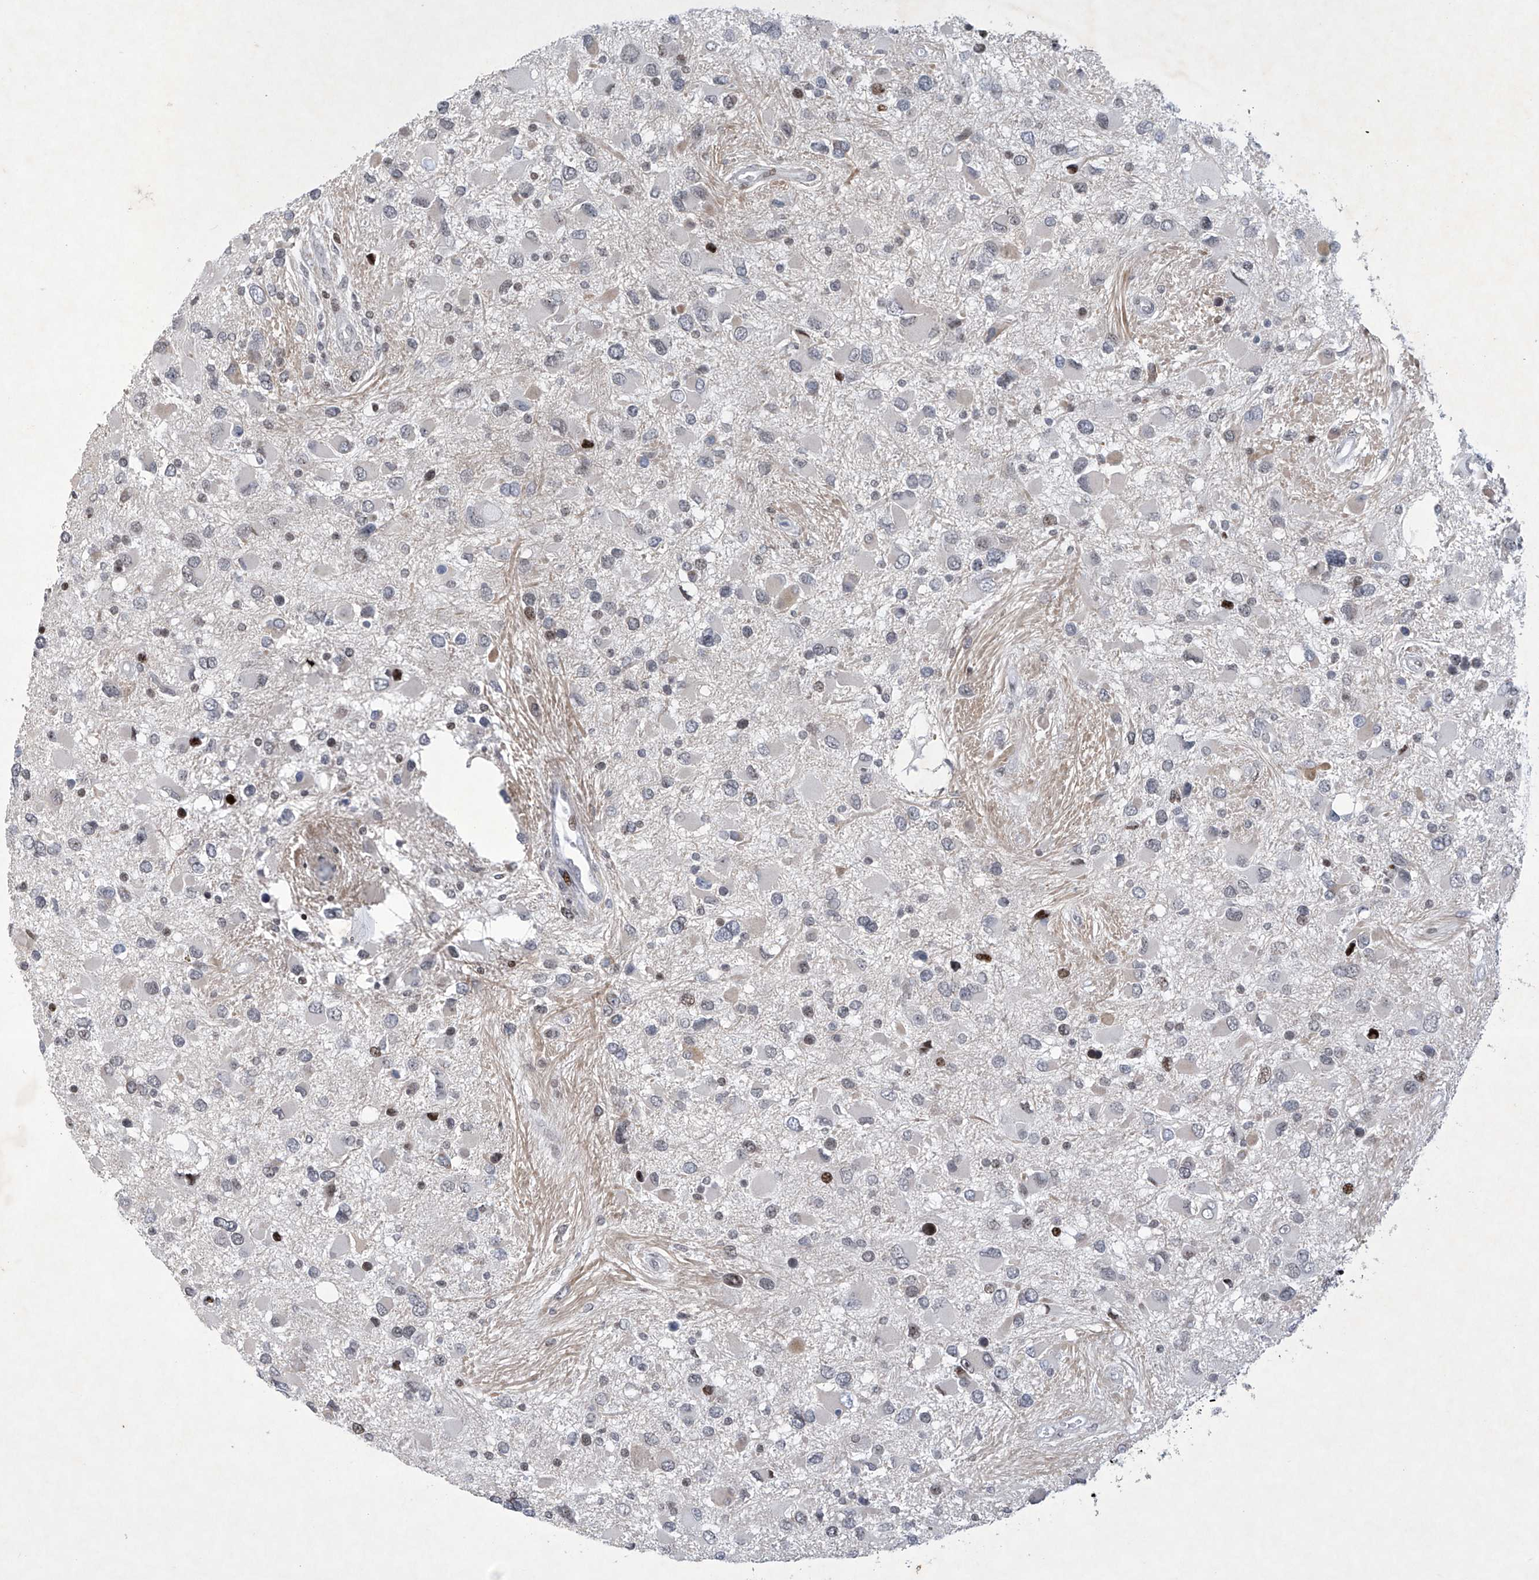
{"staining": {"intensity": "weak", "quantity": "<25%", "location": "nuclear"}, "tissue": "glioma", "cell_type": "Tumor cells", "image_type": "cancer", "snomed": [{"axis": "morphology", "description": "Glioma, malignant, High grade"}, {"axis": "topography", "description": "Brain"}], "caption": "Malignant glioma (high-grade) was stained to show a protein in brown. There is no significant staining in tumor cells. The staining was performed using DAB to visualize the protein expression in brown, while the nuclei were stained in blue with hematoxylin (Magnification: 20x).", "gene": "RFX7", "patient": {"sex": "male", "age": 53}}